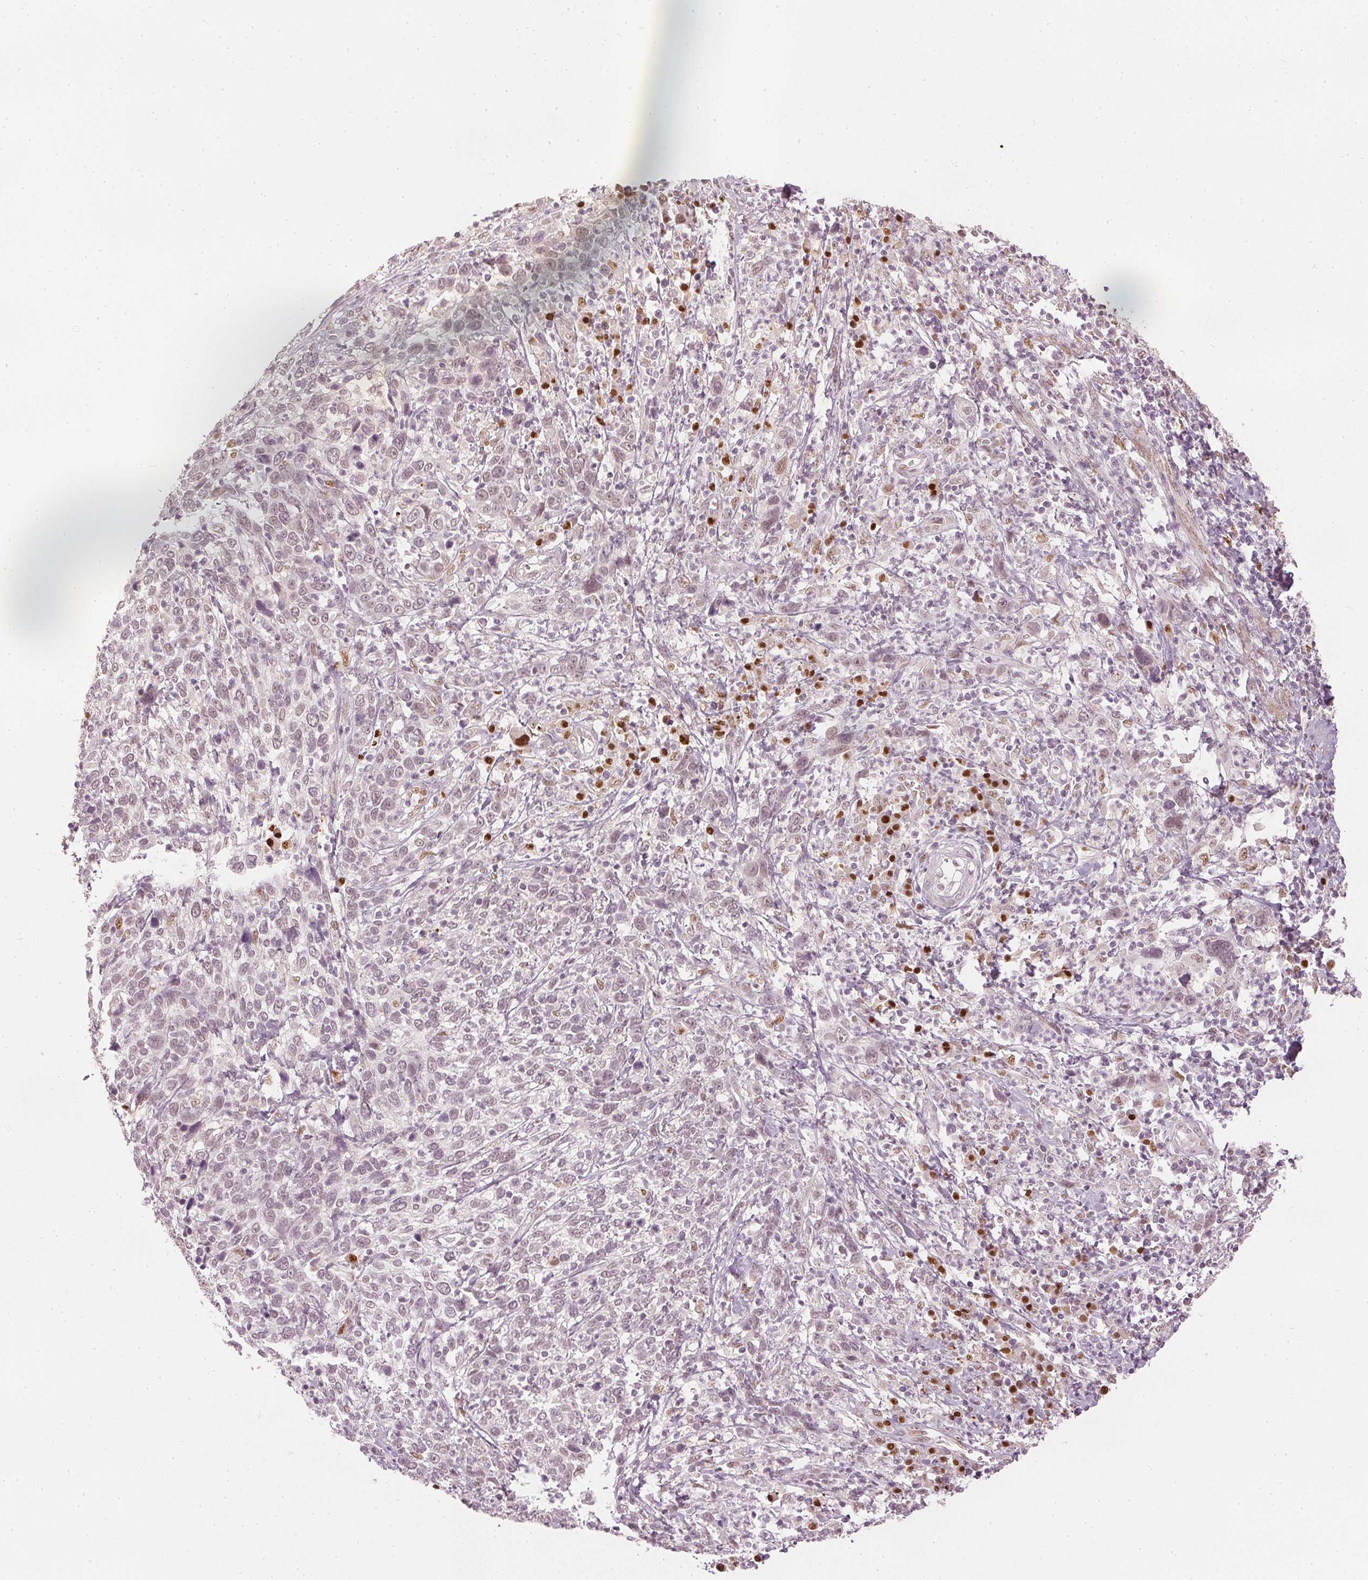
{"staining": {"intensity": "negative", "quantity": "none", "location": "none"}, "tissue": "cervical cancer", "cell_type": "Tumor cells", "image_type": "cancer", "snomed": [{"axis": "morphology", "description": "Squamous cell carcinoma, NOS"}, {"axis": "topography", "description": "Cervix"}], "caption": "Cervical squamous cell carcinoma stained for a protein using immunohistochemistry (IHC) displays no positivity tumor cells.", "gene": "SLC39A3", "patient": {"sex": "female", "age": 46}}